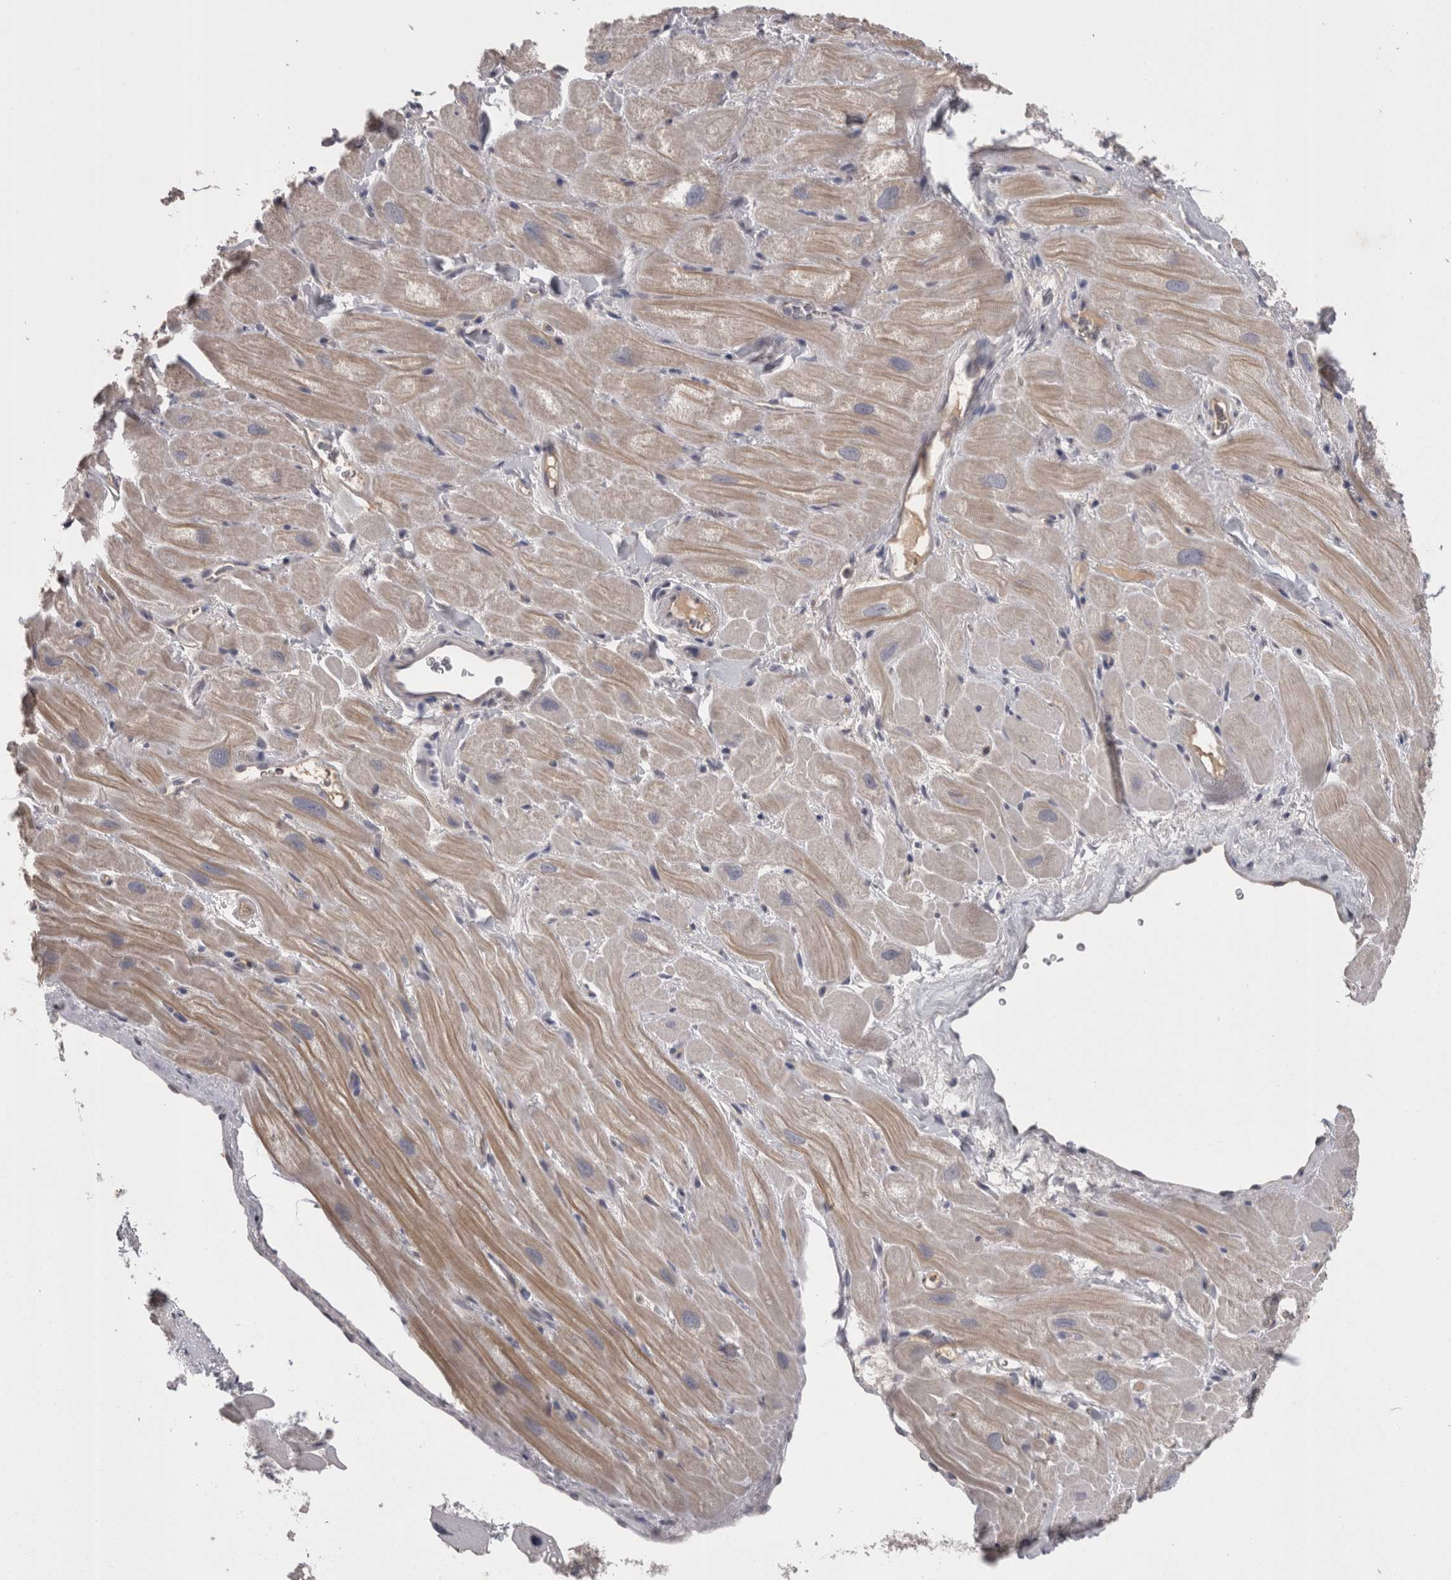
{"staining": {"intensity": "moderate", "quantity": "25%-75%", "location": "cytoplasmic/membranous"}, "tissue": "heart muscle", "cell_type": "Cardiomyocytes", "image_type": "normal", "snomed": [{"axis": "morphology", "description": "Normal tissue, NOS"}, {"axis": "topography", "description": "Heart"}], "caption": "Immunohistochemistry (IHC) staining of benign heart muscle, which shows medium levels of moderate cytoplasmic/membranous staining in approximately 25%-75% of cardiomyocytes indicating moderate cytoplasmic/membranous protein expression. The staining was performed using DAB (brown) for protein detection and nuclei were counterstained in hematoxylin (blue).", "gene": "PON3", "patient": {"sex": "male", "age": 49}}